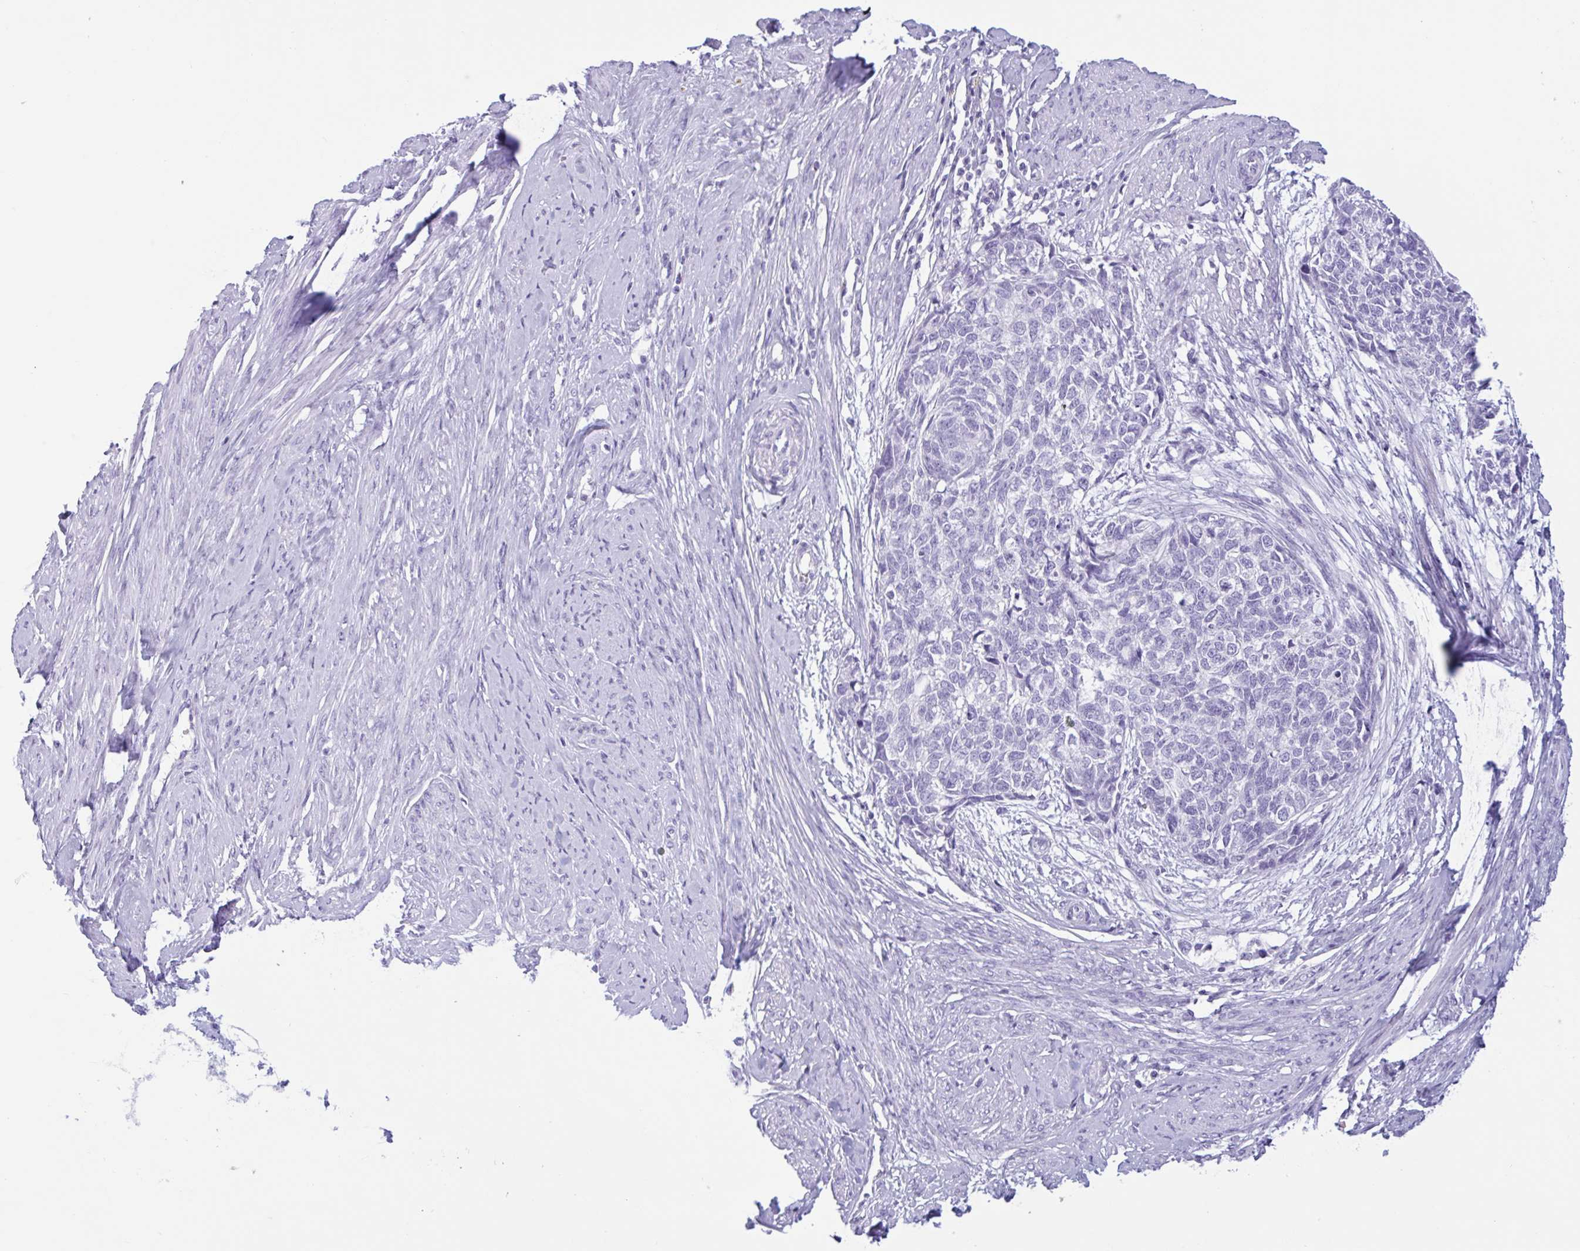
{"staining": {"intensity": "negative", "quantity": "none", "location": "none"}, "tissue": "cervical cancer", "cell_type": "Tumor cells", "image_type": "cancer", "snomed": [{"axis": "morphology", "description": "Squamous cell carcinoma, NOS"}, {"axis": "topography", "description": "Cervix"}], "caption": "Cervical cancer was stained to show a protein in brown. There is no significant positivity in tumor cells. (DAB IHC, high magnification).", "gene": "CTSE", "patient": {"sex": "female", "age": 63}}